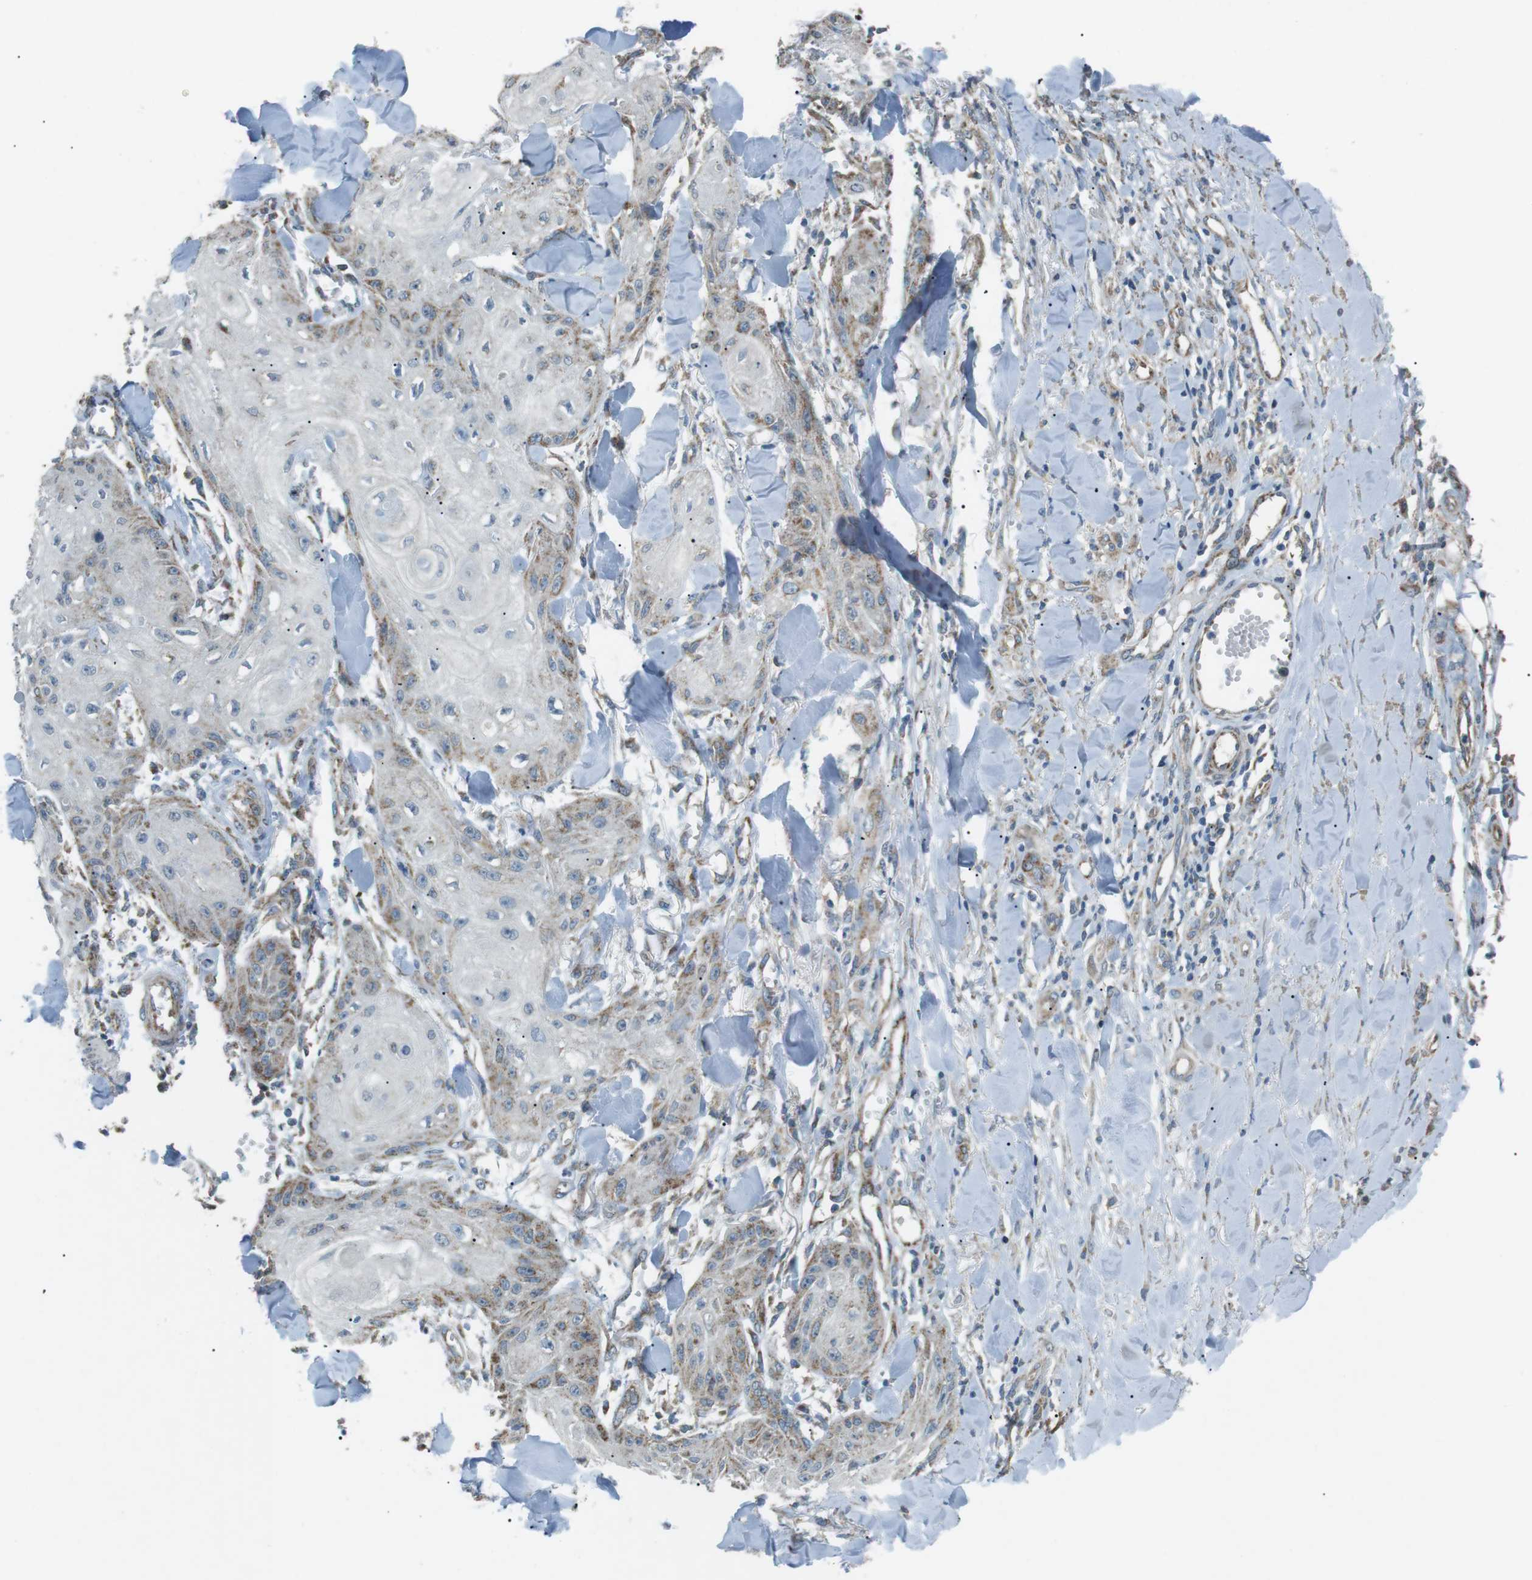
{"staining": {"intensity": "moderate", "quantity": "25%-75%", "location": "cytoplasmic/membranous"}, "tissue": "skin cancer", "cell_type": "Tumor cells", "image_type": "cancer", "snomed": [{"axis": "morphology", "description": "Squamous cell carcinoma, NOS"}, {"axis": "topography", "description": "Skin"}], "caption": "A brown stain labels moderate cytoplasmic/membranous expression of a protein in skin cancer (squamous cell carcinoma) tumor cells.", "gene": "BACE1", "patient": {"sex": "male", "age": 74}}